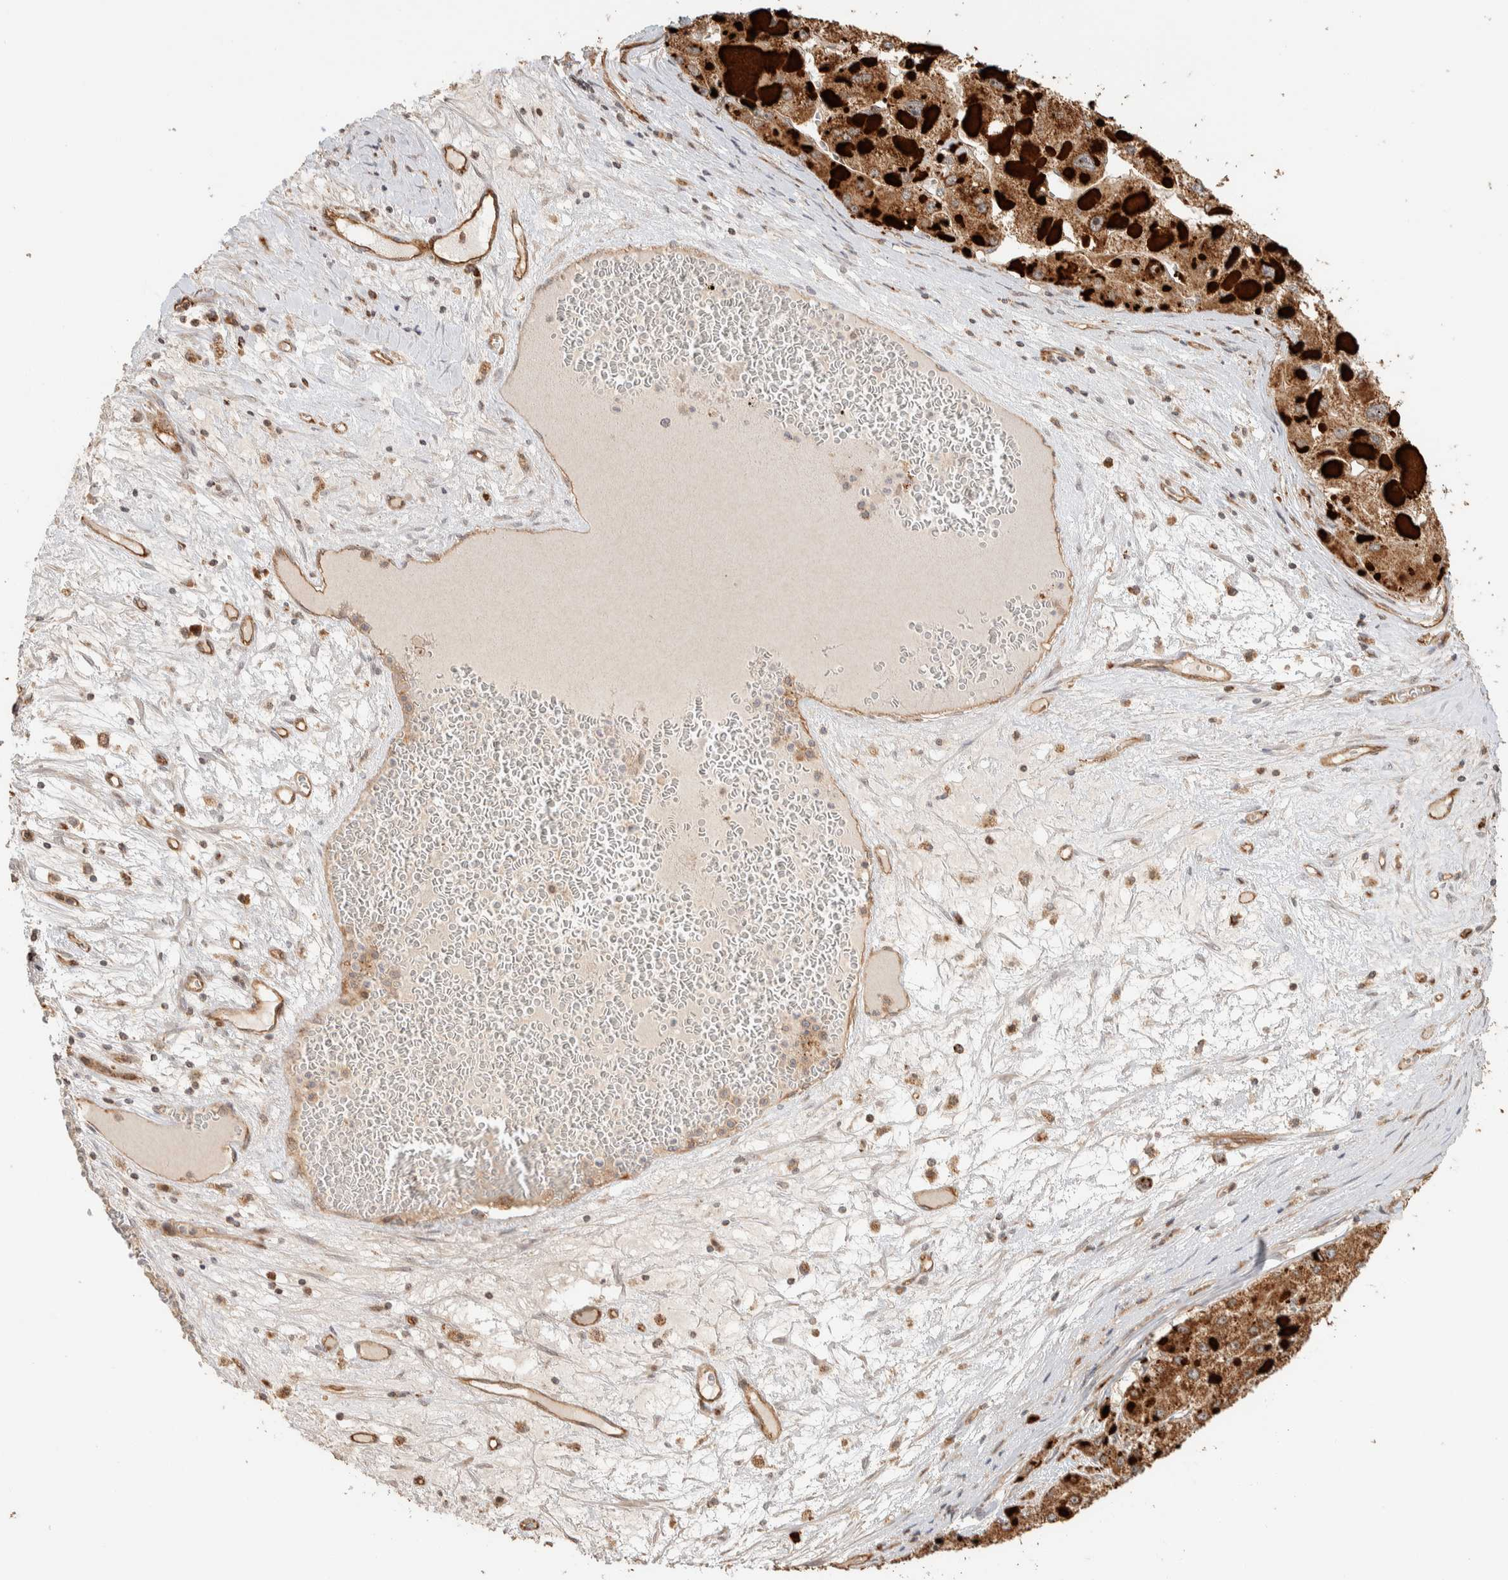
{"staining": {"intensity": "moderate", "quantity": ">75%", "location": "cytoplasmic/membranous"}, "tissue": "liver cancer", "cell_type": "Tumor cells", "image_type": "cancer", "snomed": [{"axis": "morphology", "description": "Carcinoma, Hepatocellular, NOS"}, {"axis": "topography", "description": "Liver"}], "caption": "Human liver cancer (hepatocellular carcinoma) stained for a protein (brown) reveals moderate cytoplasmic/membranous positive expression in about >75% of tumor cells.", "gene": "KIF9", "patient": {"sex": "female", "age": 73}}